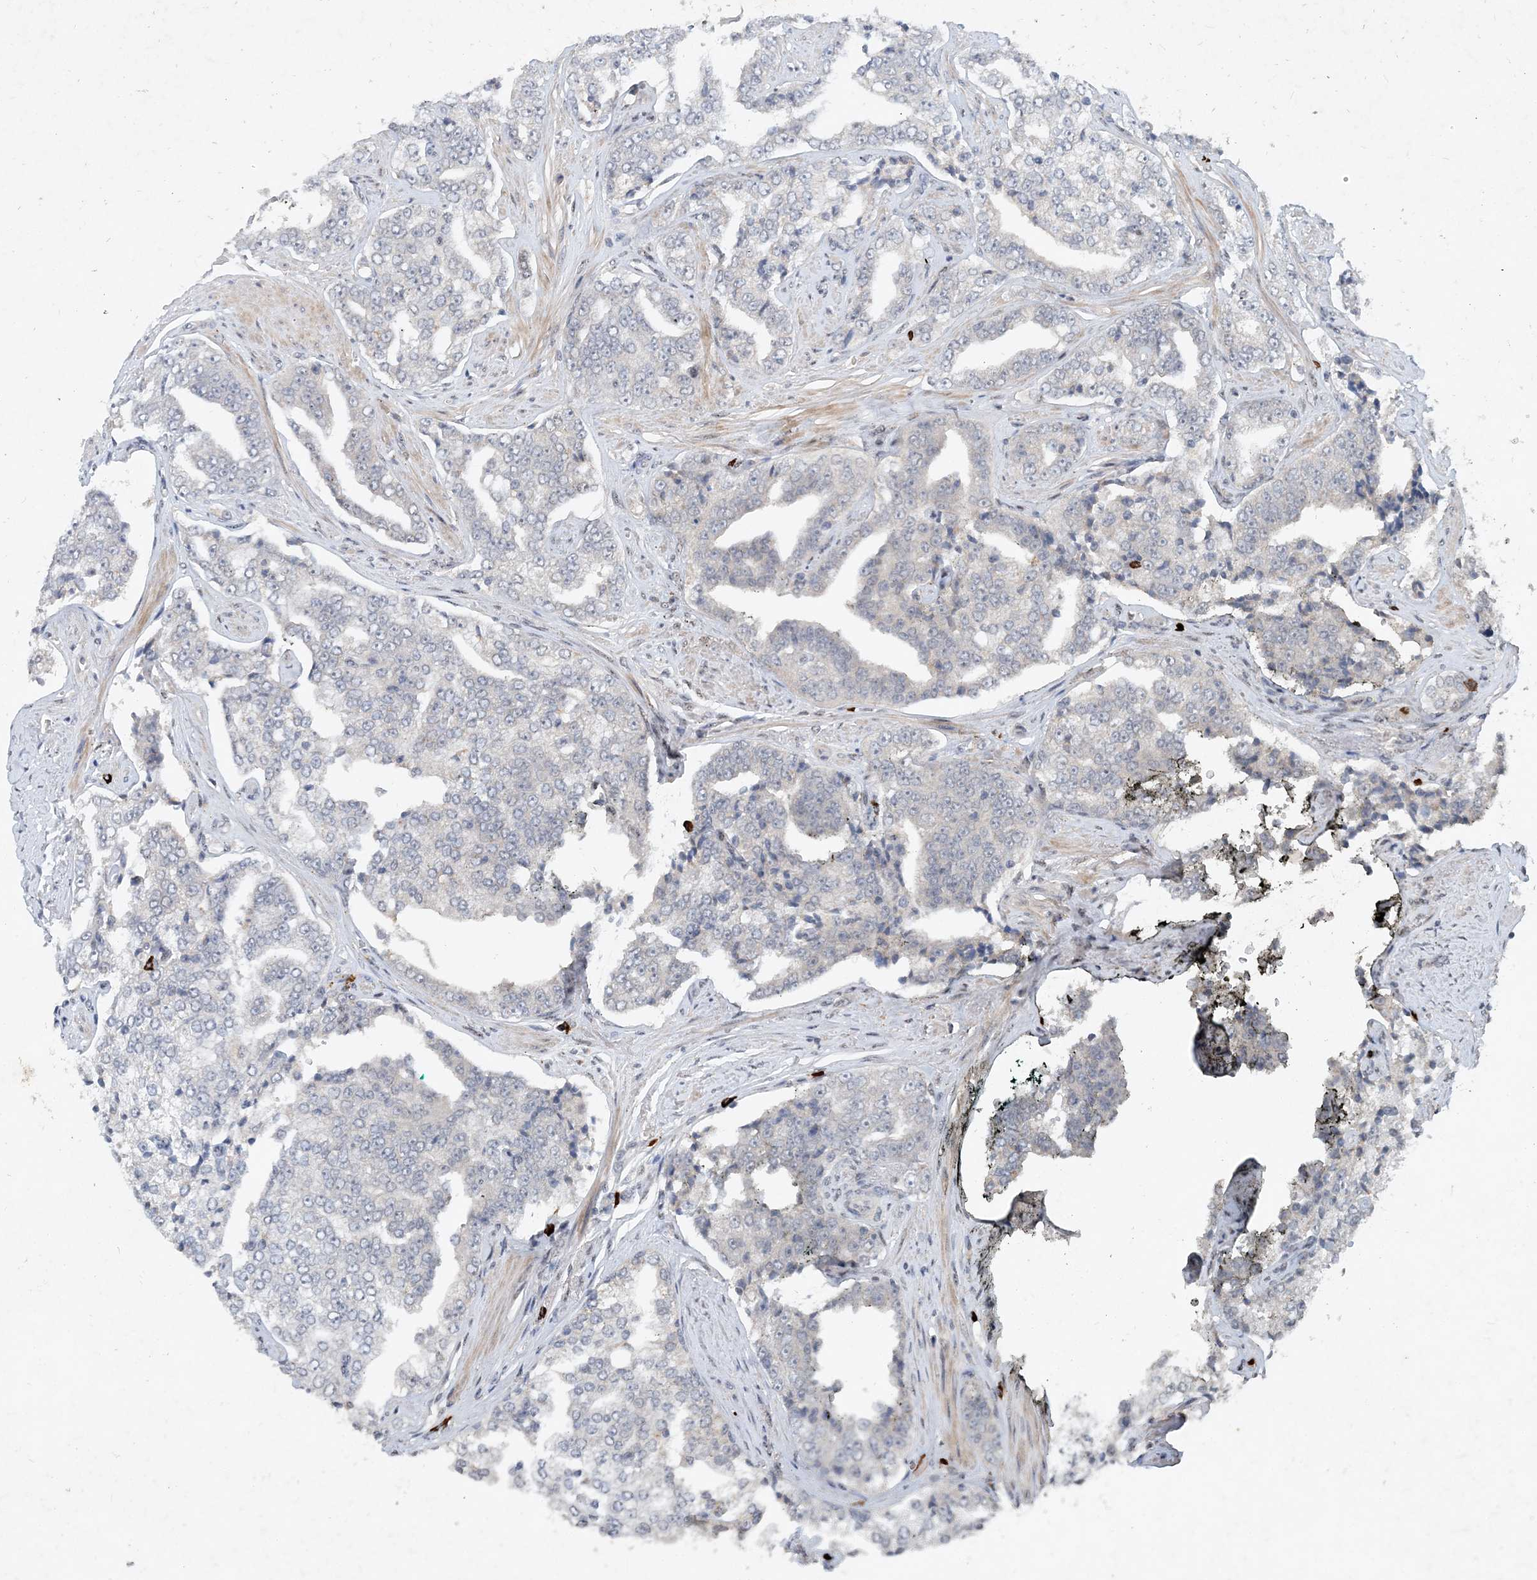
{"staining": {"intensity": "negative", "quantity": "none", "location": "none"}, "tissue": "prostate cancer", "cell_type": "Tumor cells", "image_type": "cancer", "snomed": [{"axis": "morphology", "description": "Adenocarcinoma, High grade"}, {"axis": "topography", "description": "Prostate"}], "caption": "An image of adenocarcinoma (high-grade) (prostate) stained for a protein demonstrates no brown staining in tumor cells. (DAB immunohistochemistry visualized using brightfield microscopy, high magnification).", "gene": "GIN1", "patient": {"sex": "male", "age": 71}}